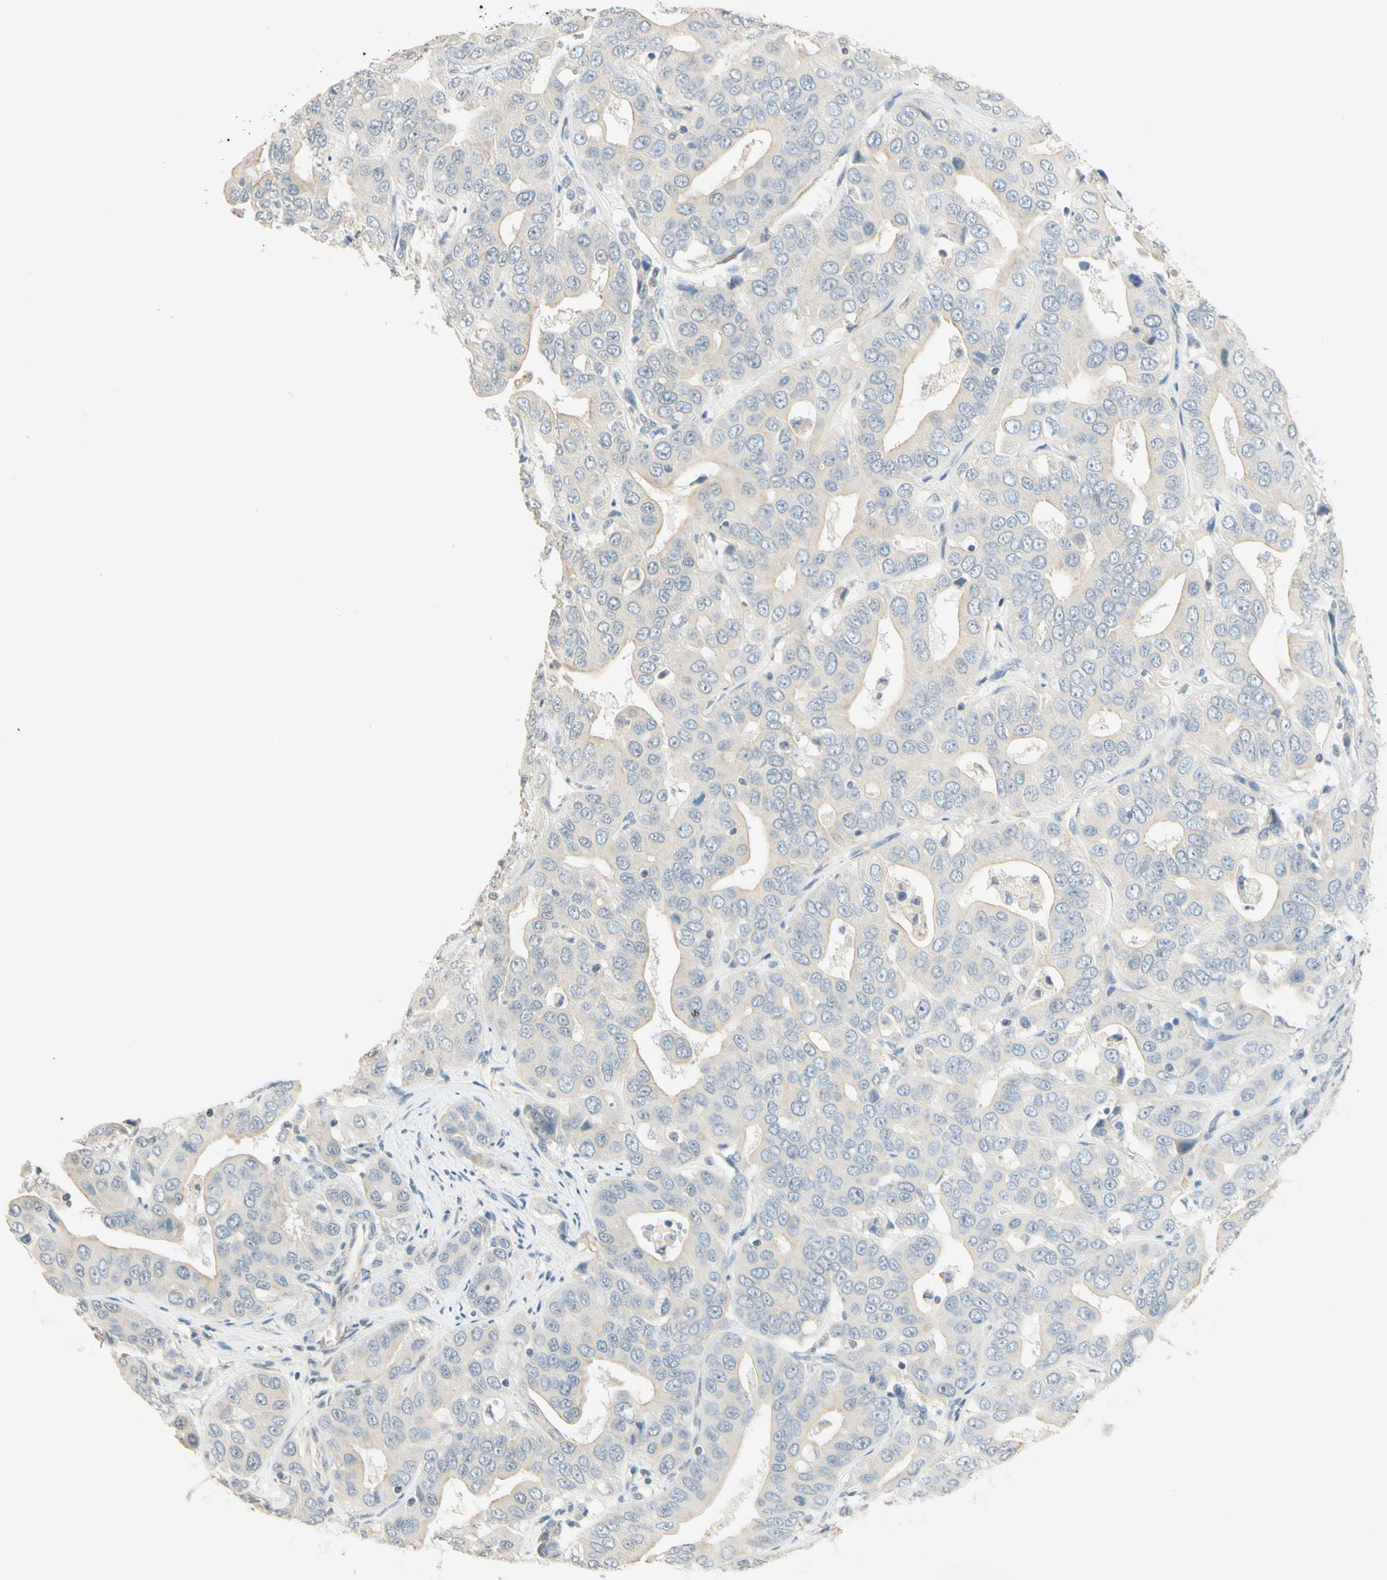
{"staining": {"intensity": "weak", "quantity": "<25%", "location": "cytoplasmic/membranous"}, "tissue": "liver cancer", "cell_type": "Tumor cells", "image_type": "cancer", "snomed": [{"axis": "morphology", "description": "Cholangiocarcinoma"}, {"axis": "topography", "description": "Liver"}], "caption": "A high-resolution image shows immunohistochemistry (IHC) staining of liver cancer (cholangiocarcinoma), which shows no significant expression in tumor cells.", "gene": "MAG", "patient": {"sex": "female", "age": 52}}